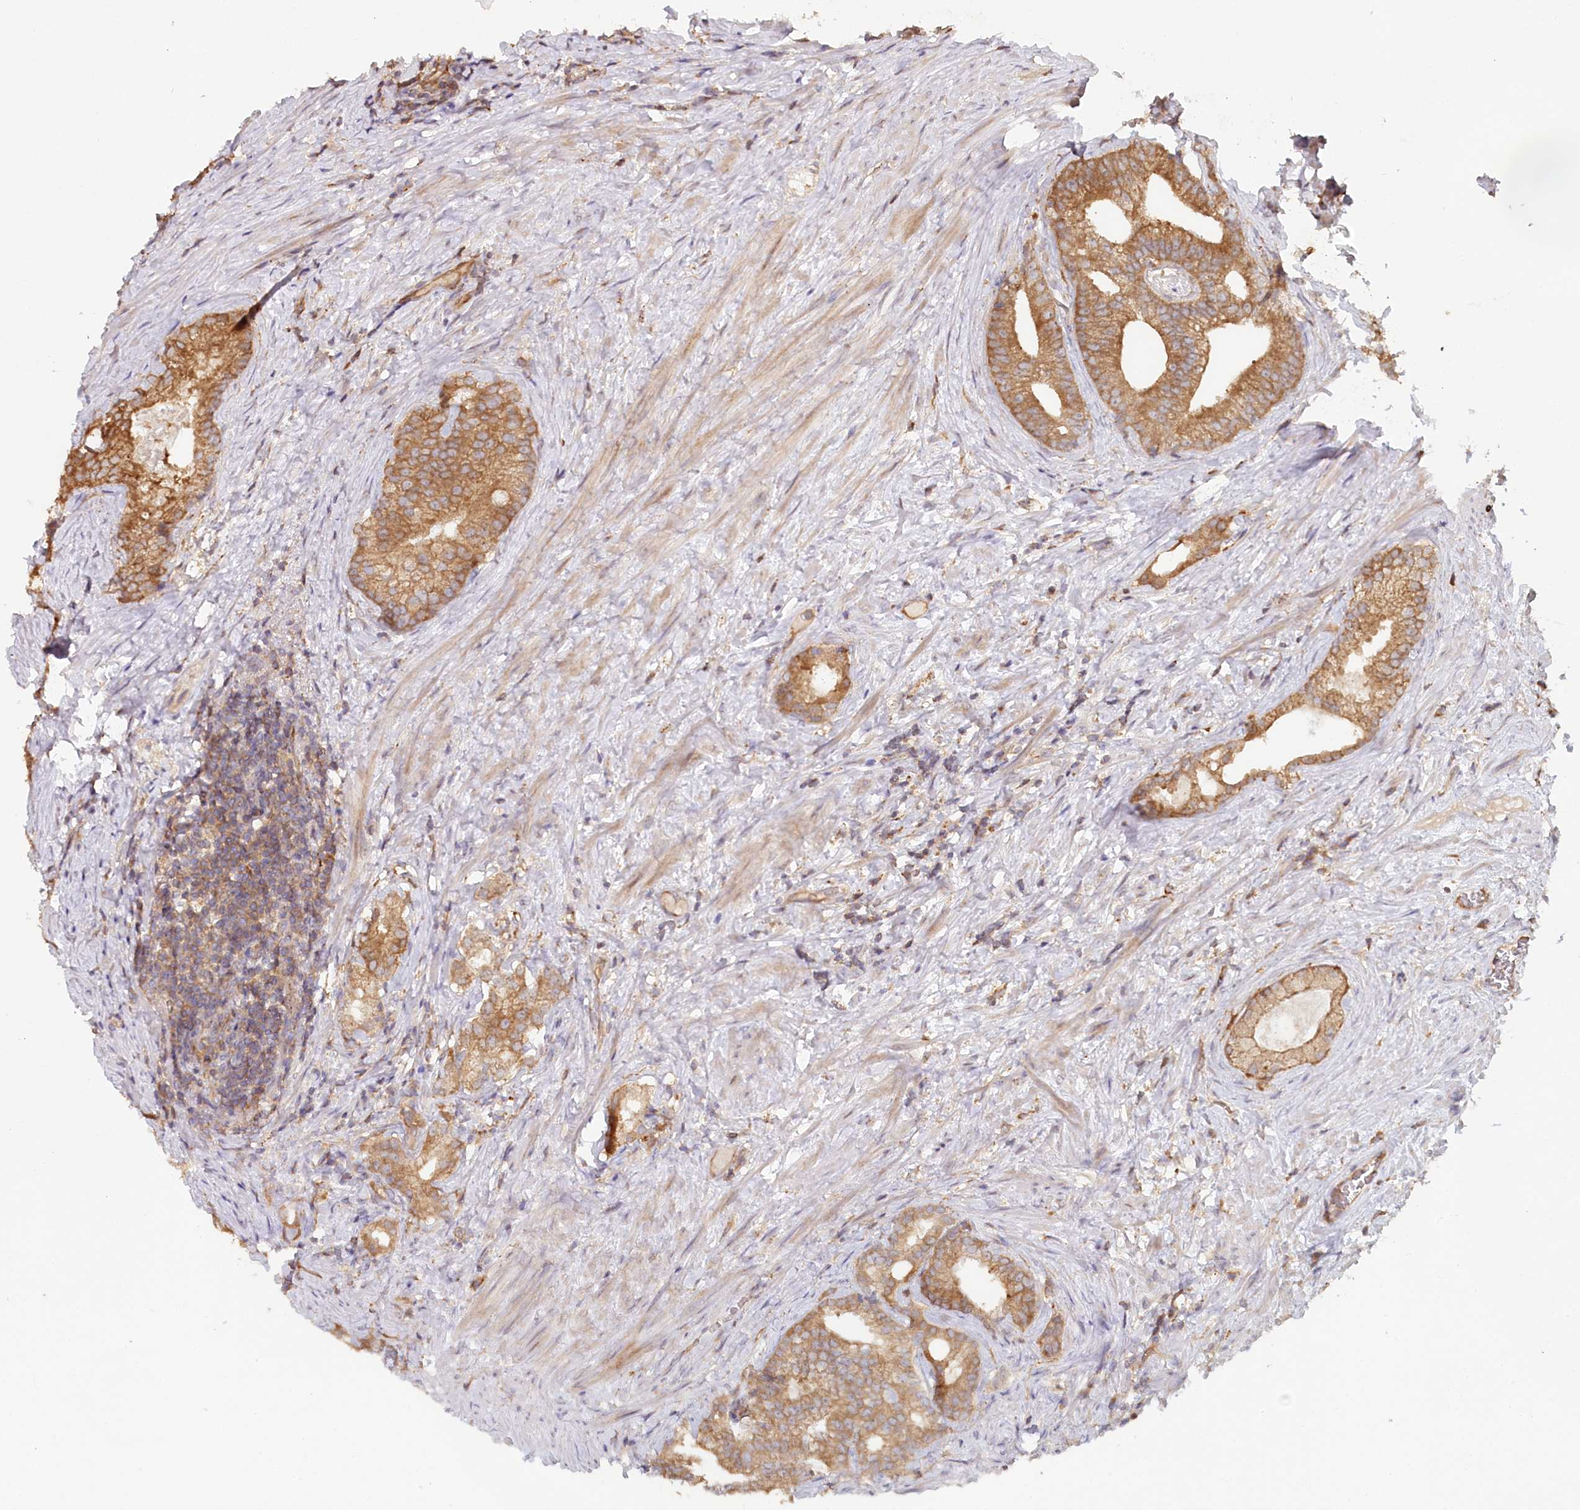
{"staining": {"intensity": "moderate", "quantity": ">75%", "location": "cytoplasmic/membranous"}, "tissue": "prostate cancer", "cell_type": "Tumor cells", "image_type": "cancer", "snomed": [{"axis": "morphology", "description": "Adenocarcinoma, Low grade"}, {"axis": "topography", "description": "Prostate"}], "caption": "Tumor cells show moderate cytoplasmic/membranous positivity in approximately >75% of cells in prostate cancer (adenocarcinoma (low-grade)). (DAB (3,3'-diaminobenzidine) IHC with brightfield microscopy, high magnification).", "gene": "HAL", "patient": {"sex": "male", "age": 71}}